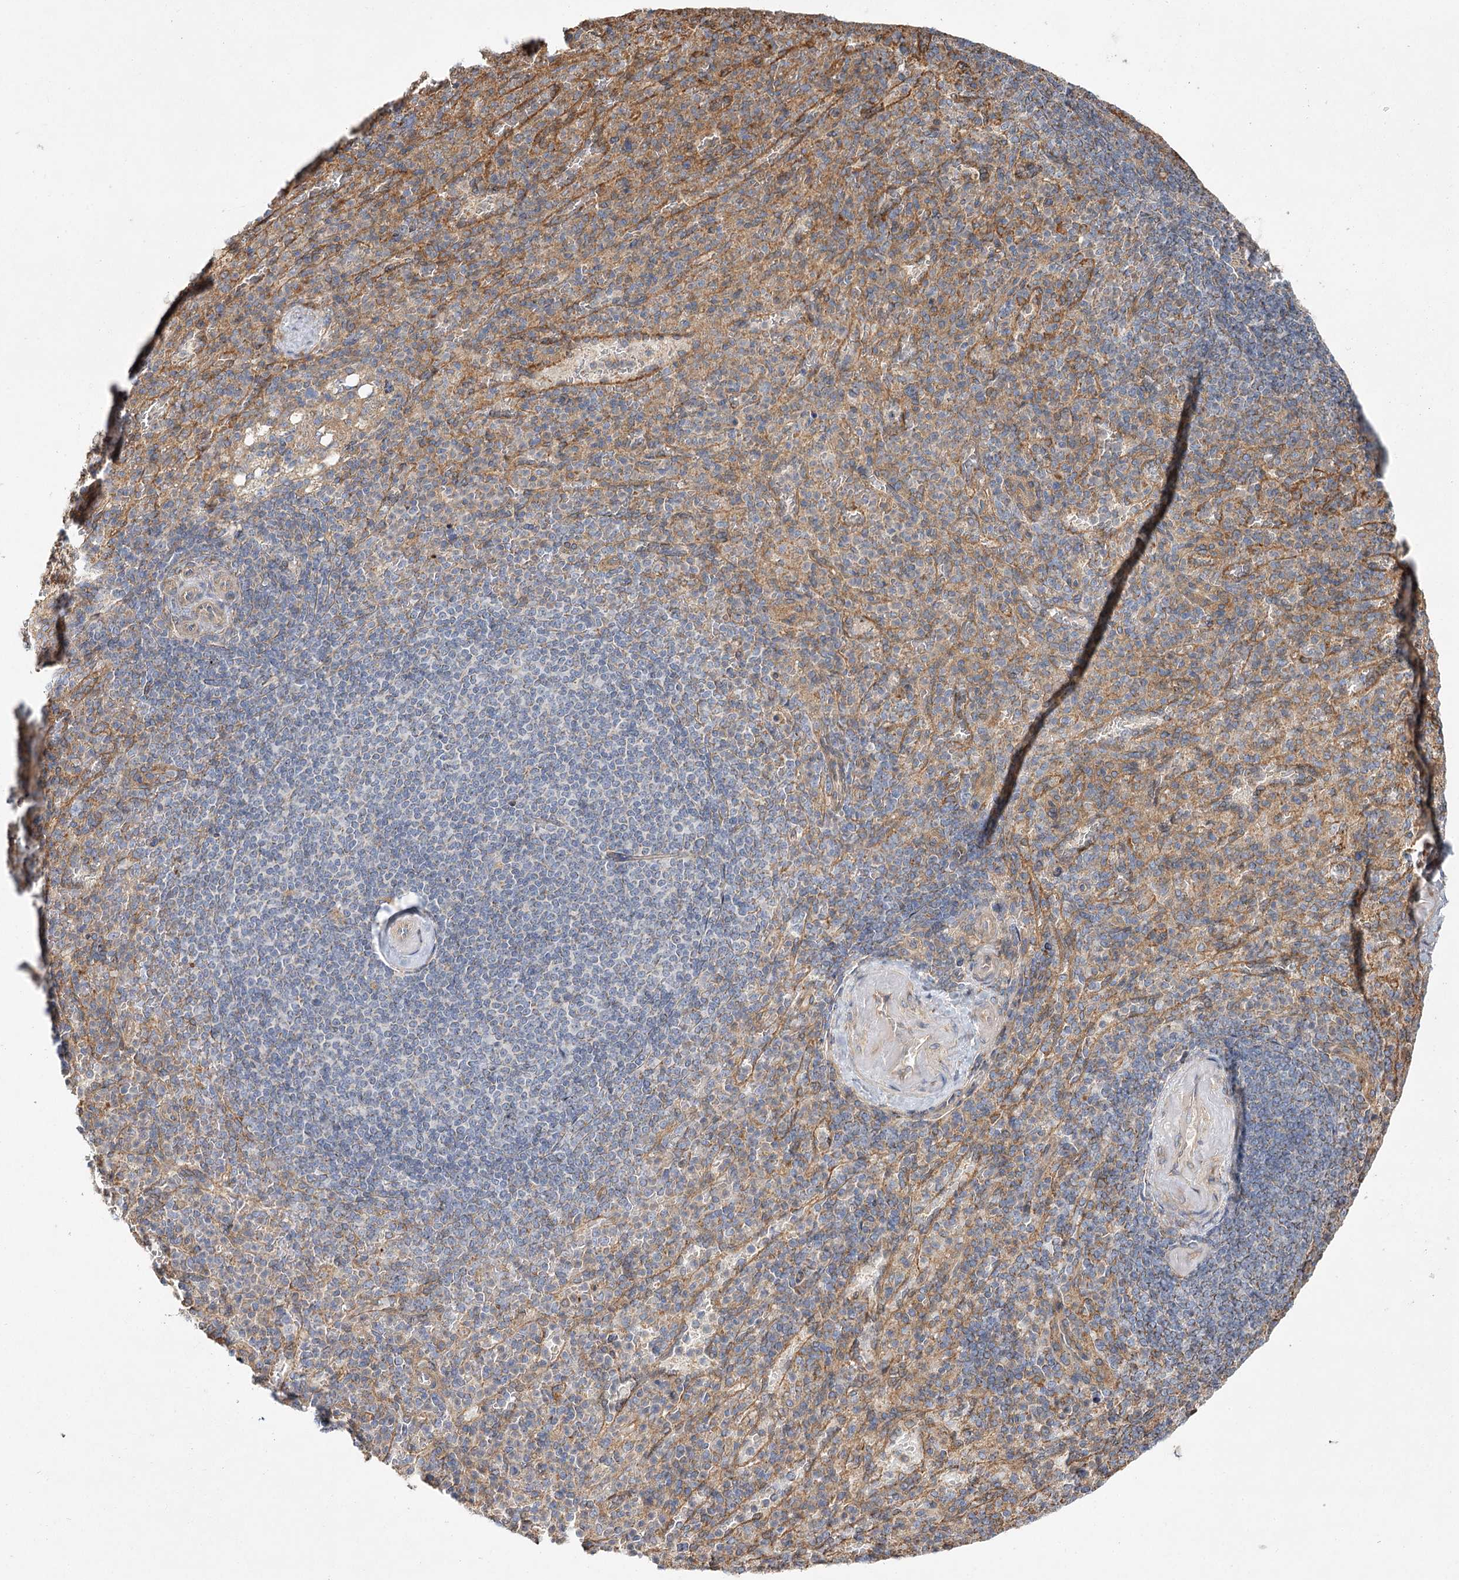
{"staining": {"intensity": "weak", "quantity": "<25%", "location": "cytoplasmic/membranous"}, "tissue": "spleen", "cell_type": "Cells in red pulp", "image_type": "normal", "snomed": [{"axis": "morphology", "description": "Normal tissue, NOS"}, {"axis": "topography", "description": "Spleen"}], "caption": "Spleen stained for a protein using immunohistochemistry shows no positivity cells in red pulp.", "gene": "ZFYVE16", "patient": {"sex": "female", "age": 74}}